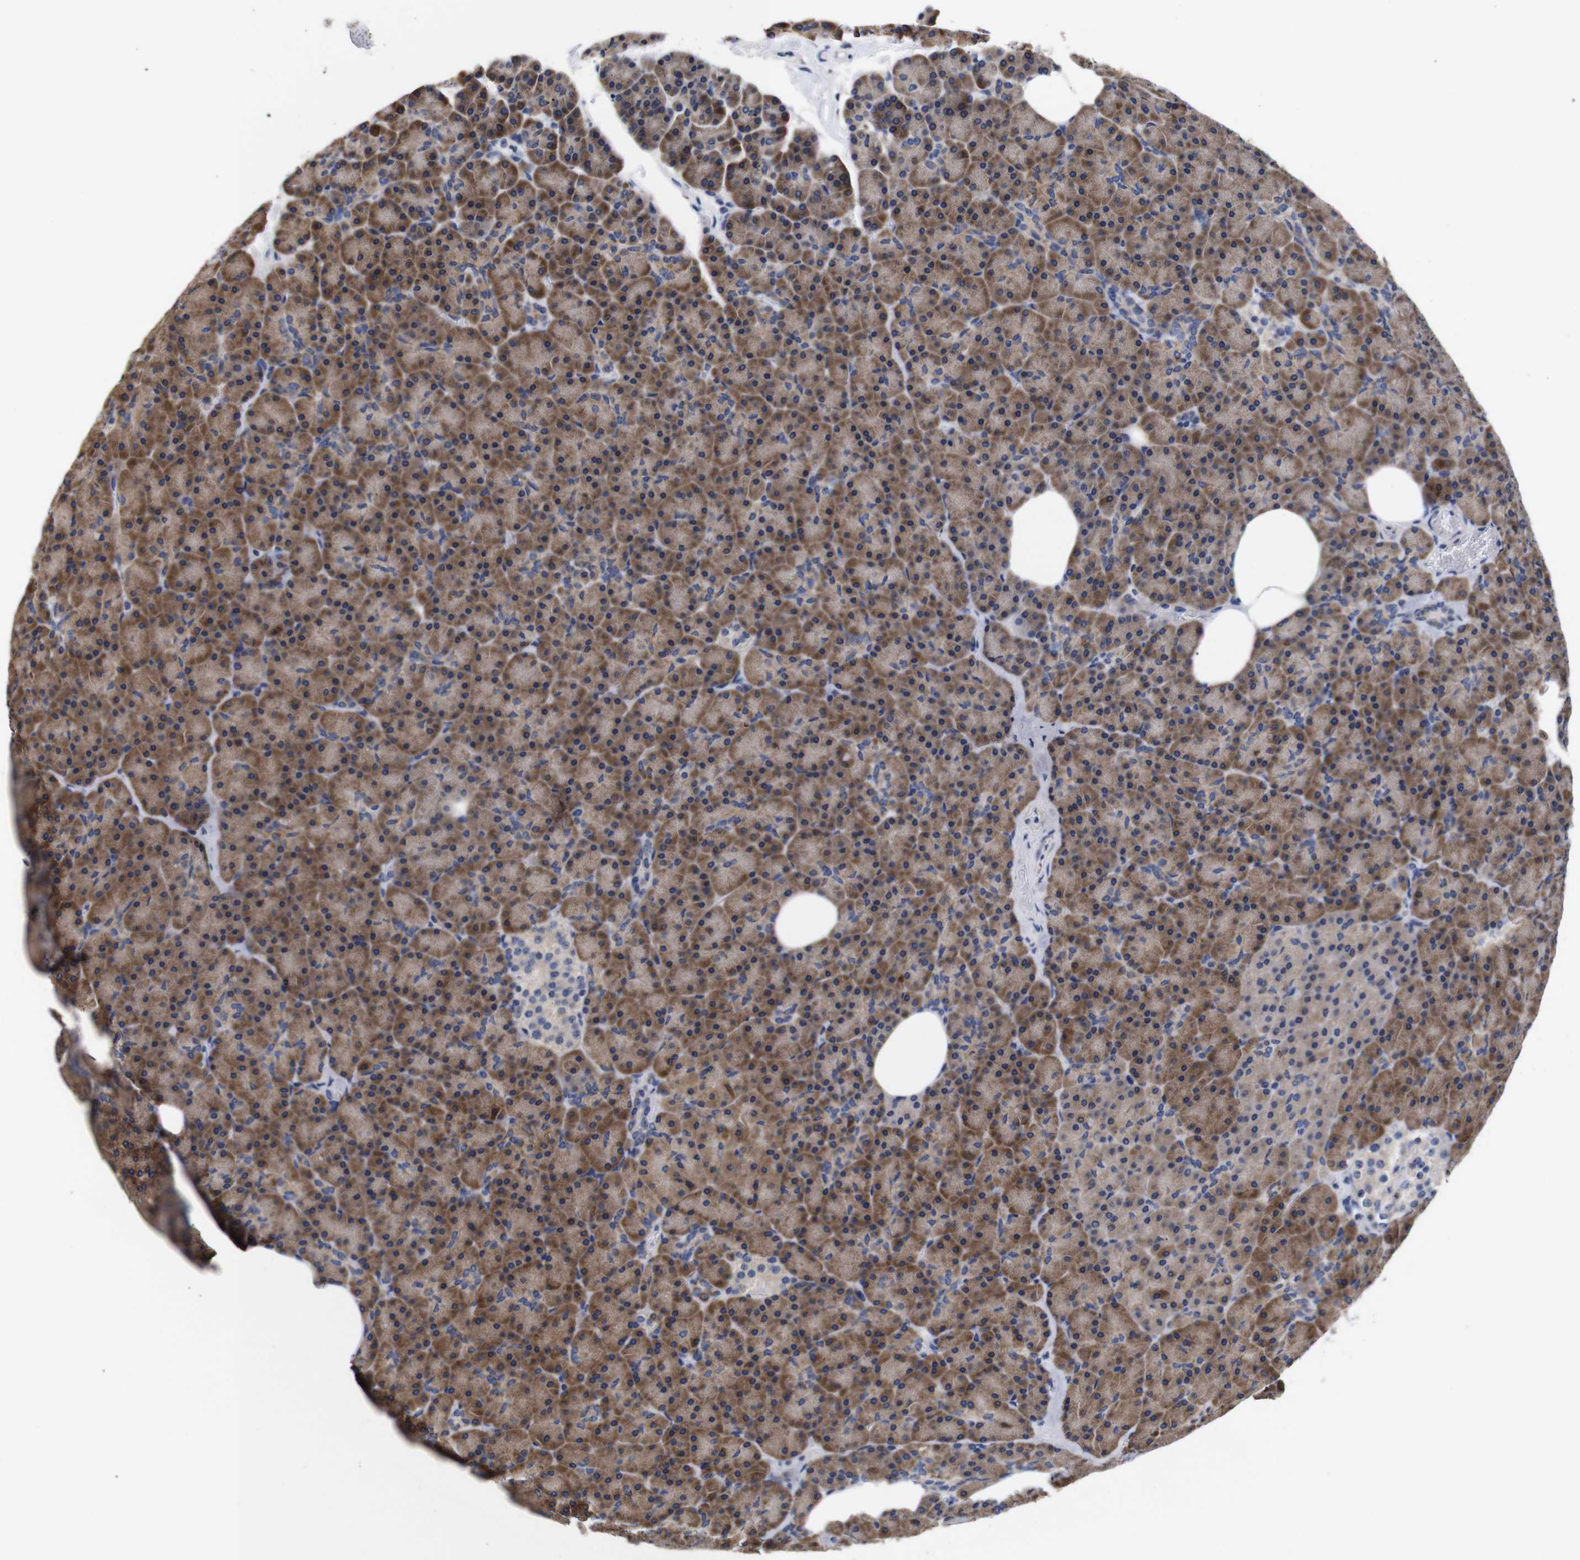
{"staining": {"intensity": "moderate", "quantity": ">75%", "location": "cytoplasmic/membranous"}, "tissue": "pancreas", "cell_type": "Exocrine glandular cells", "image_type": "normal", "snomed": [{"axis": "morphology", "description": "Normal tissue, NOS"}, {"axis": "topography", "description": "Pancreas"}], "caption": "Normal pancreas displays moderate cytoplasmic/membranous staining in about >75% of exocrine glandular cells, visualized by immunohistochemistry. (DAB = brown stain, brightfield microscopy at high magnification).", "gene": "OPN3", "patient": {"sex": "female", "age": 35}}